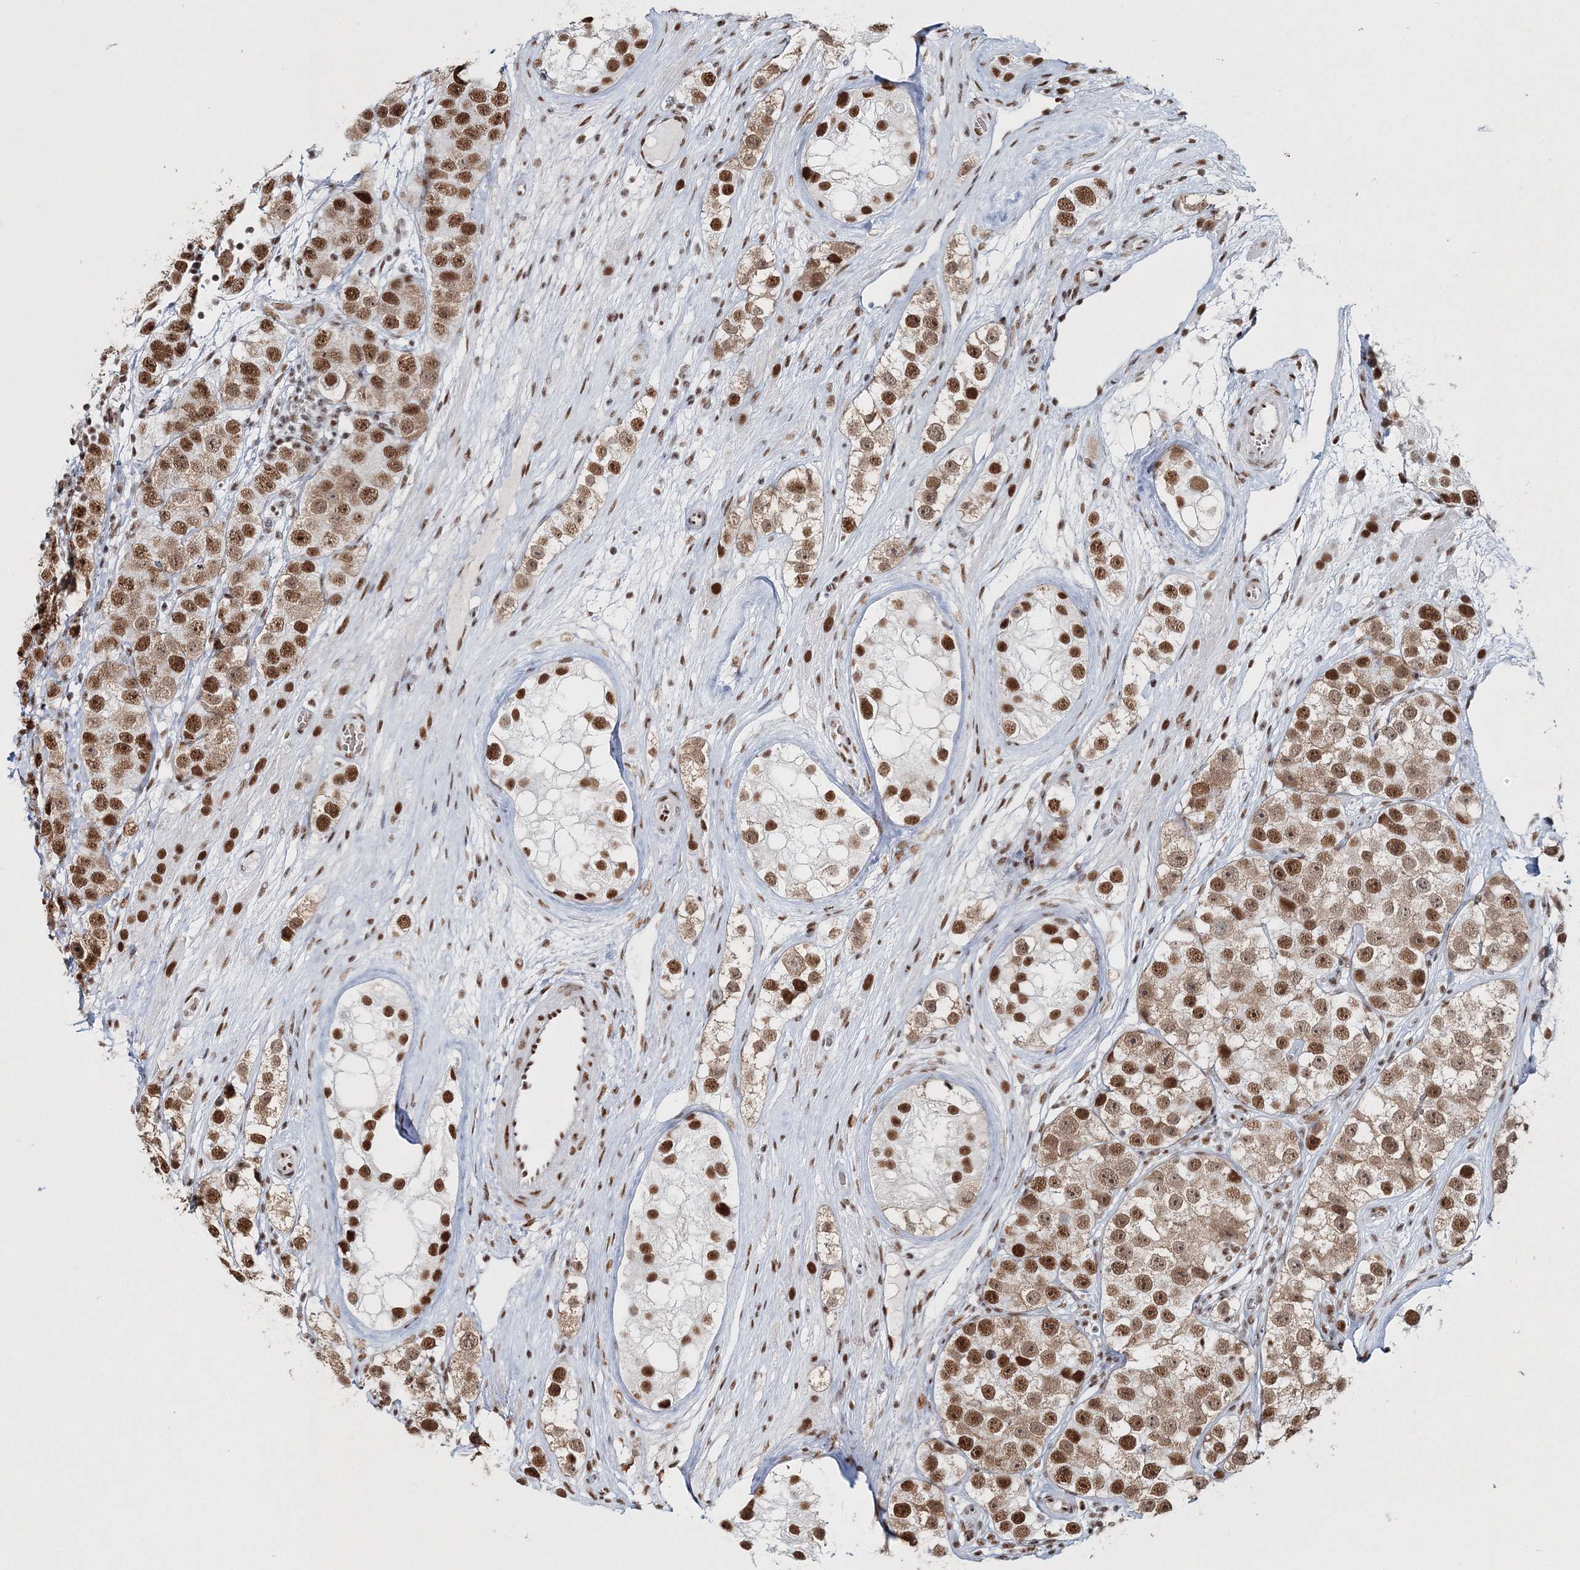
{"staining": {"intensity": "moderate", "quantity": ">75%", "location": "nuclear"}, "tissue": "testis cancer", "cell_type": "Tumor cells", "image_type": "cancer", "snomed": [{"axis": "morphology", "description": "Seminoma, NOS"}, {"axis": "topography", "description": "Testis"}], "caption": "Immunohistochemistry (IHC) (DAB (3,3'-diaminobenzidine)) staining of human seminoma (testis) displays moderate nuclear protein expression in approximately >75% of tumor cells. The staining is performed using DAB (3,3'-diaminobenzidine) brown chromogen to label protein expression. The nuclei are counter-stained blue using hematoxylin.", "gene": "QRICH1", "patient": {"sex": "male", "age": 28}}